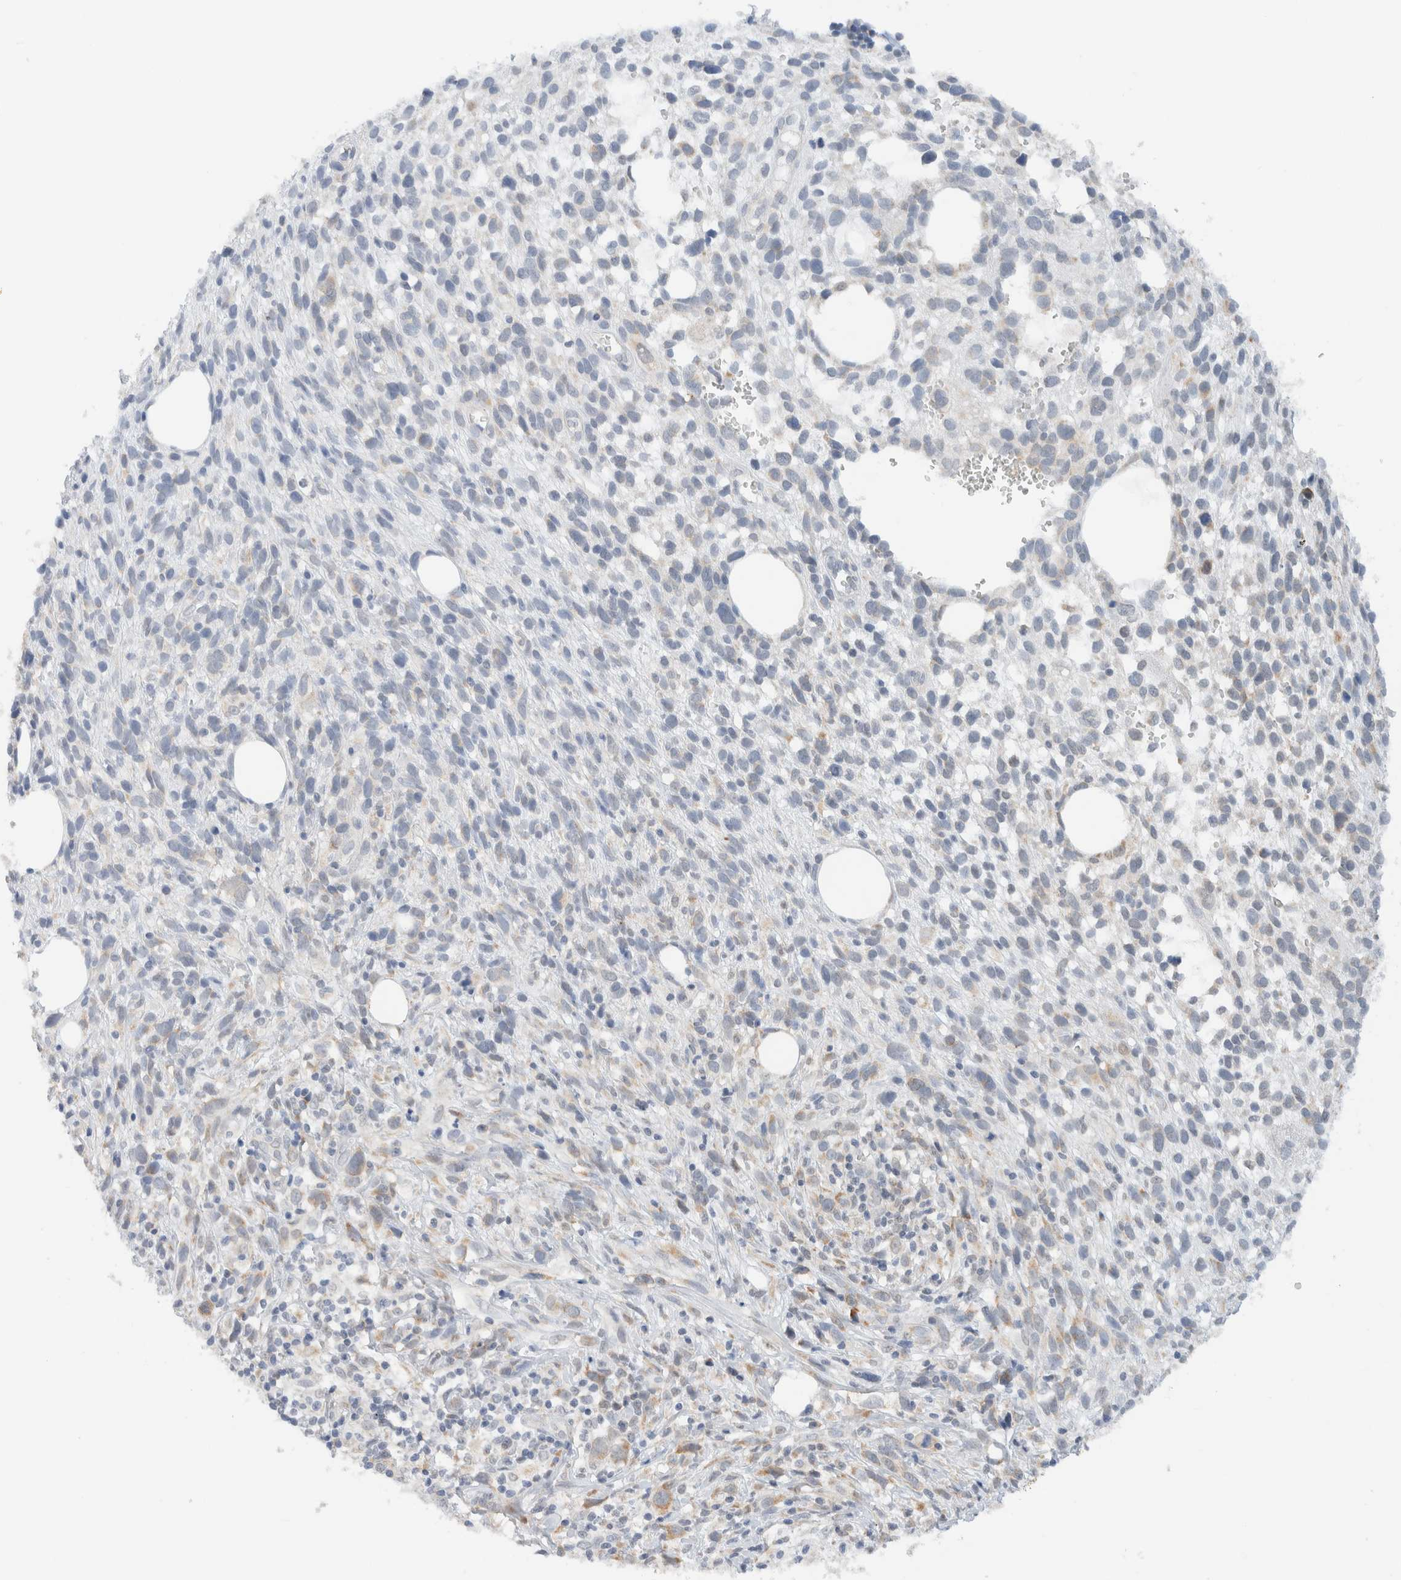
{"staining": {"intensity": "weak", "quantity": "<25%", "location": "cytoplasmic/membranous"}, "tissue": "melanoma", "cell_type": "Tumor cells", "image_type": "cancer", "snomed": [{"axis": "morphology", "description": "Malignant melanoma, NOS"}, {"axis": "topography", "description": "Skin"}], "caption": "High magnification brightfield microscopy of melanoma stained with DAB (brown) and counterstained with hematoxylin (blue): tumor cells show no significant positivity. (DAB (3,3'-diaminobenzidine) IHC visualized using brightfield microscopy, high magnification).", "gene": "MRPL41", "patient": {"sex": "female", "age": 55}}